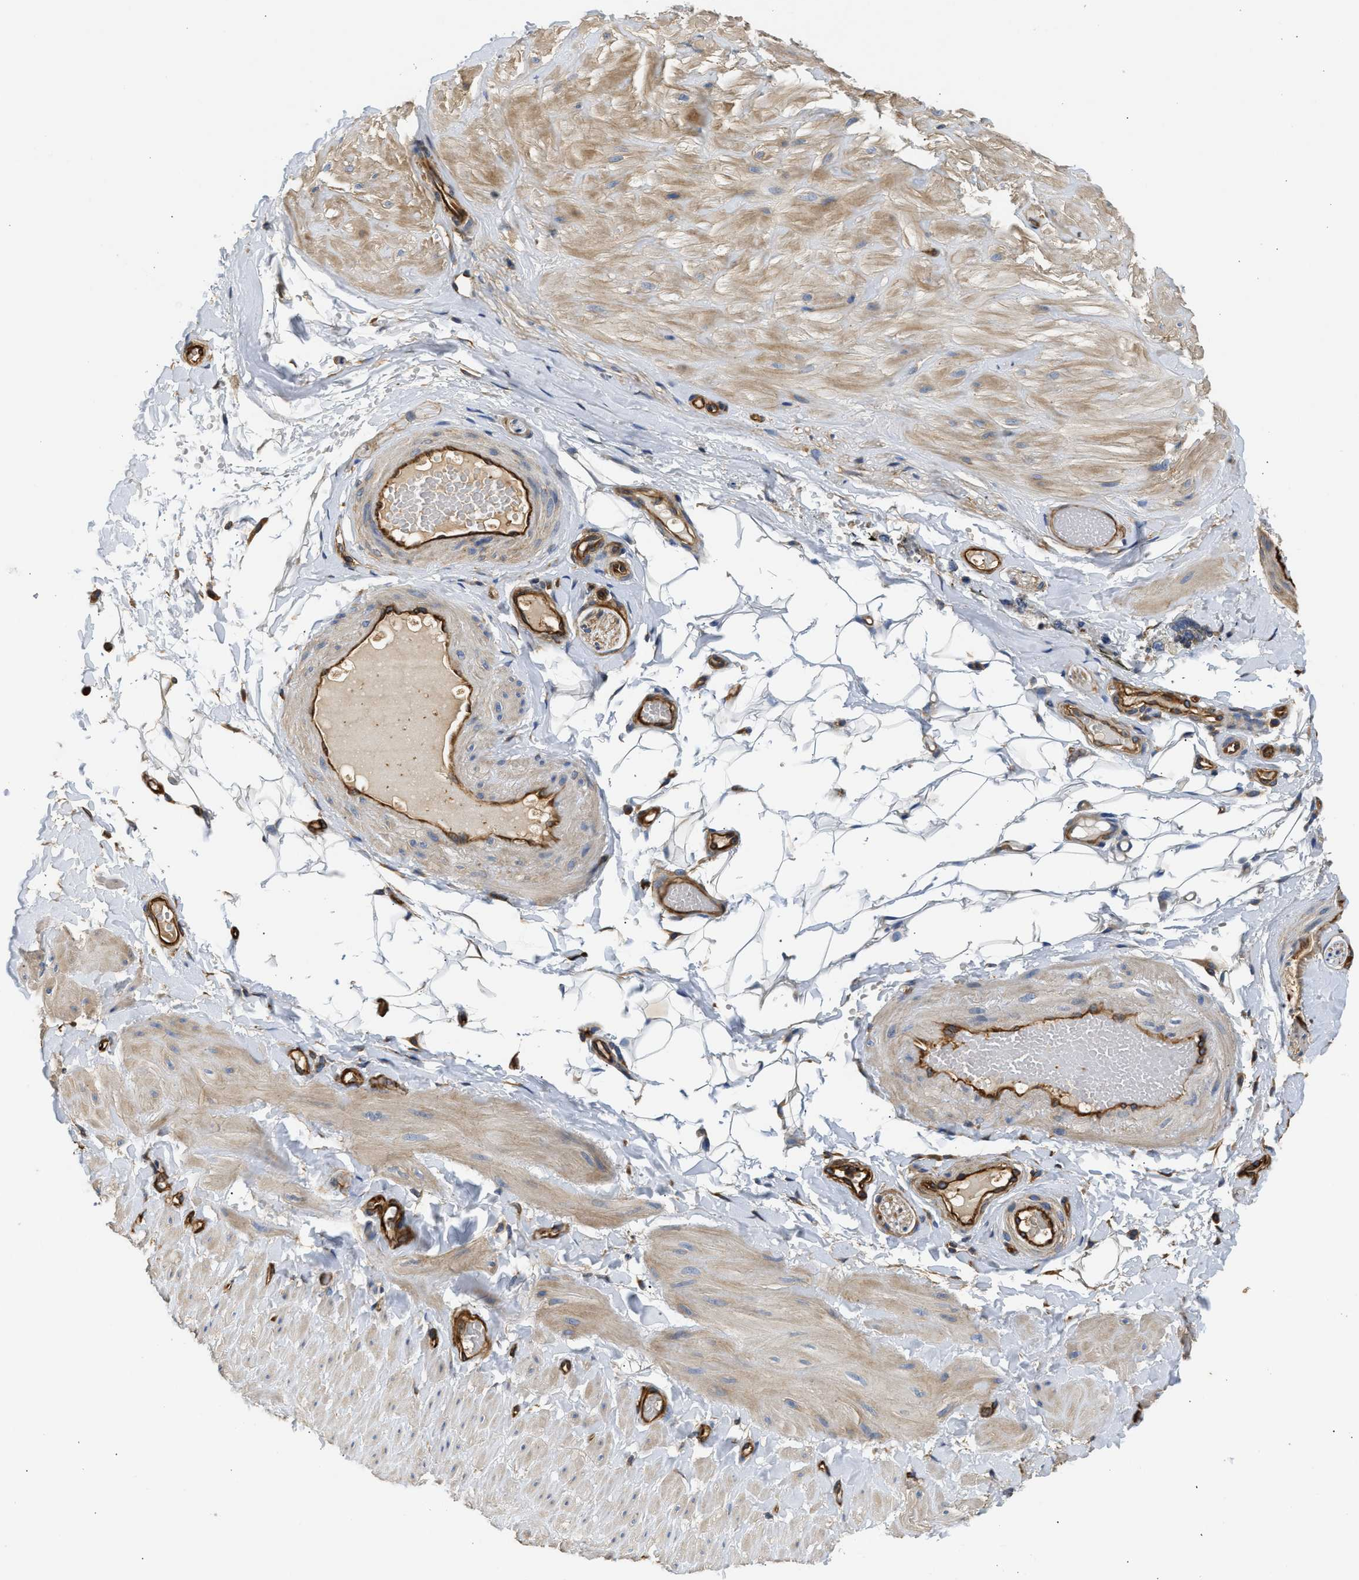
{"staining": {"intensity": "negative", "quantity": "none", "location": "none"}, "tissue": "adipose tissue", "cell_type": "Adipocytes", "image_type": "normal", "snomed": [{"axis": "morphology", "description": "Normal tissue, NOS"}, {"axis": "topography", "description": "Adipose tissue"}, {"axis": "topography", "description": "Vascular tissue"}, {"axis": "topography", "description": "Peripheral nerve tissue"}], "caption": "Immunohistochemistry (IHC) of benign human adipose tissue exhibits no staining in adipocytes.", "gene": "SAMD9L", "patient": {"sex": "male", "age": 25}}